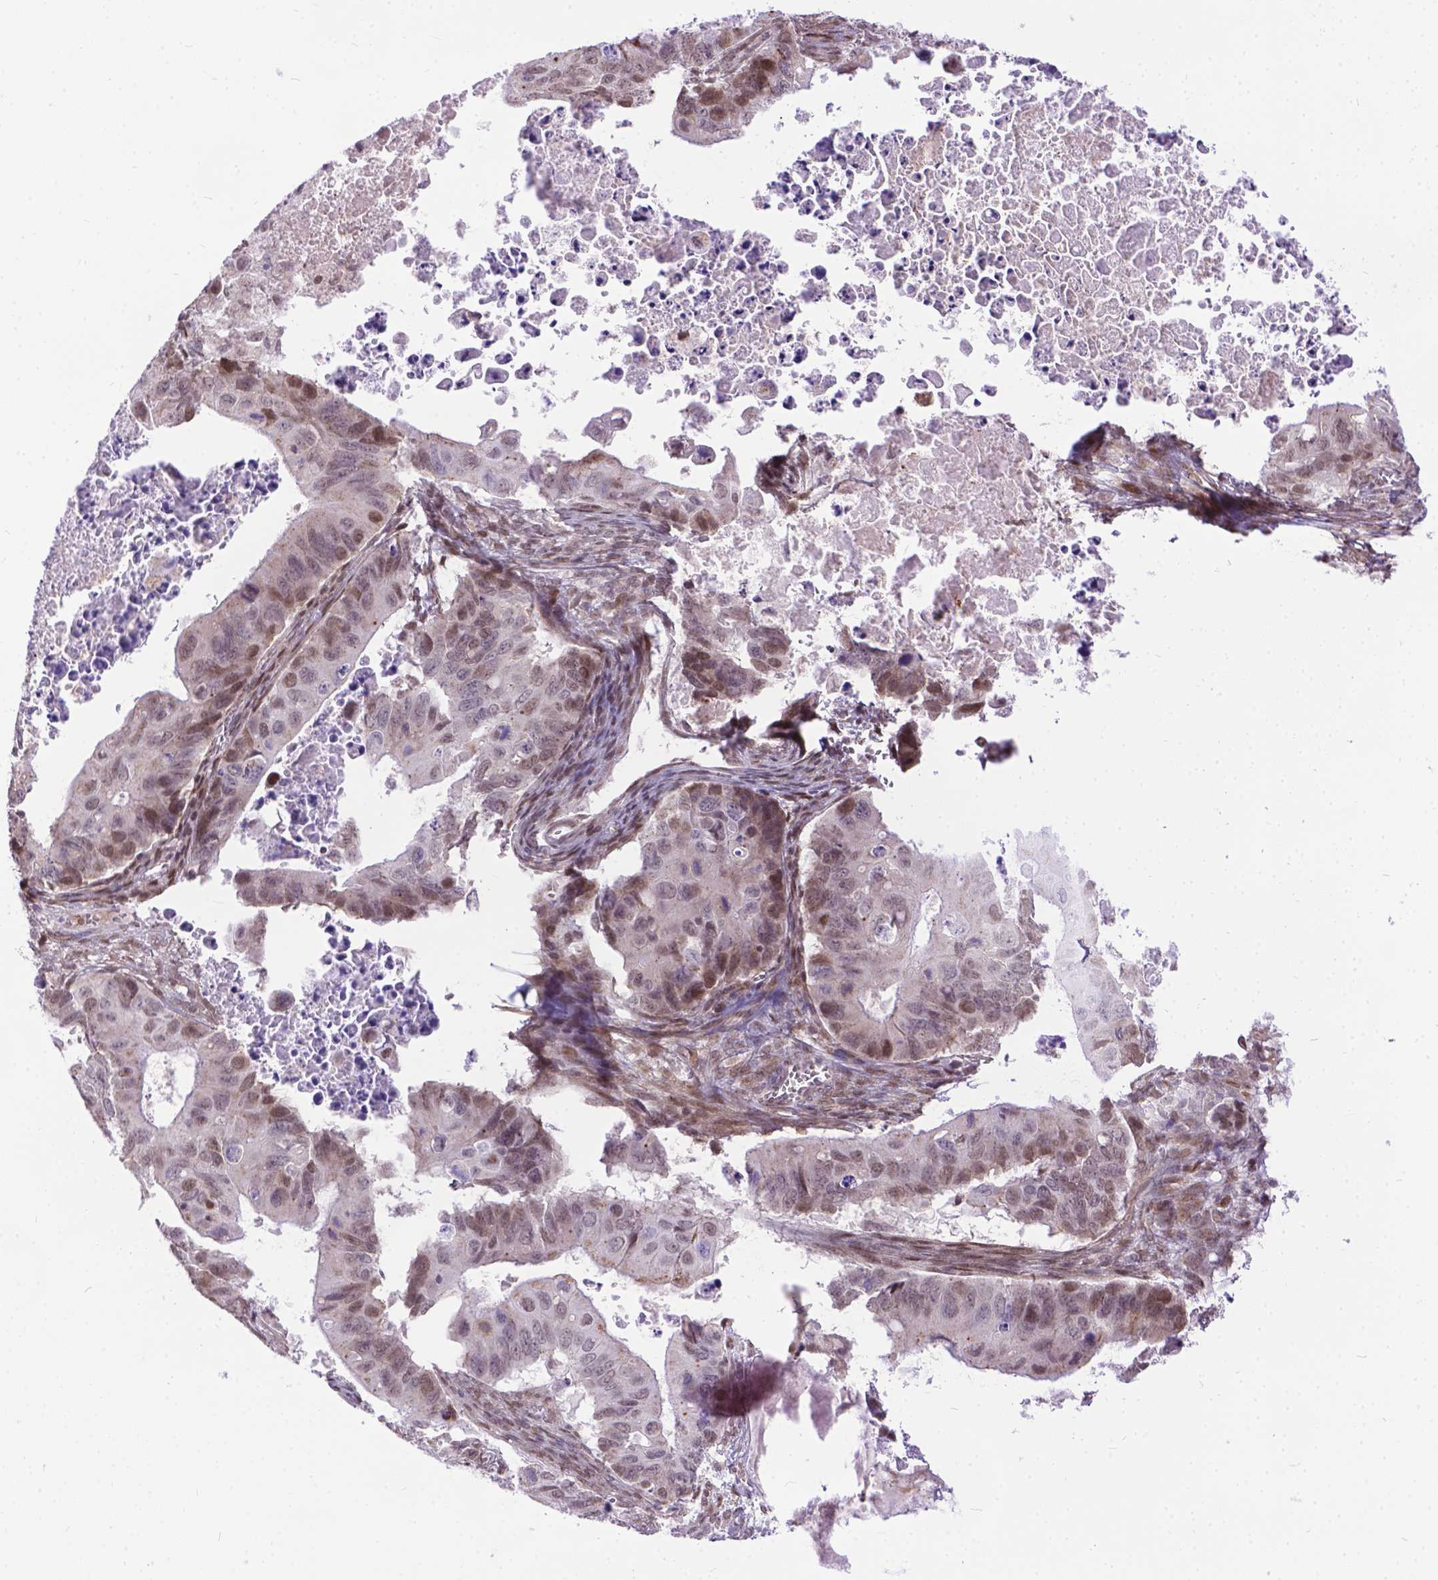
{"staining": {"intensity": "weak", "quantity": "25%-75%", "location": "cytoplasmic/membranous,nuclear"}, "tissue": "ovarian cancer", "cell_type": "Tumor cells", "image_type": "cancer", "snomed": [{"axis": "morphology", "description": "Cystadenocarcinoma, mucinous, NOS"}, {"axis": "topography", "description": "Ovary"}], "caption": "Brown immunohistochemical staining in mucinous cystadenocarcinoma (ovarian) displays weak cytoplasmic/membranous and nuclear expression in about 25%-75% of tumor cells. (IHC, brightfield microscopy, high magnification).", "gene": "FAM124B", "patient": {"sex": "female", "age": 64}}